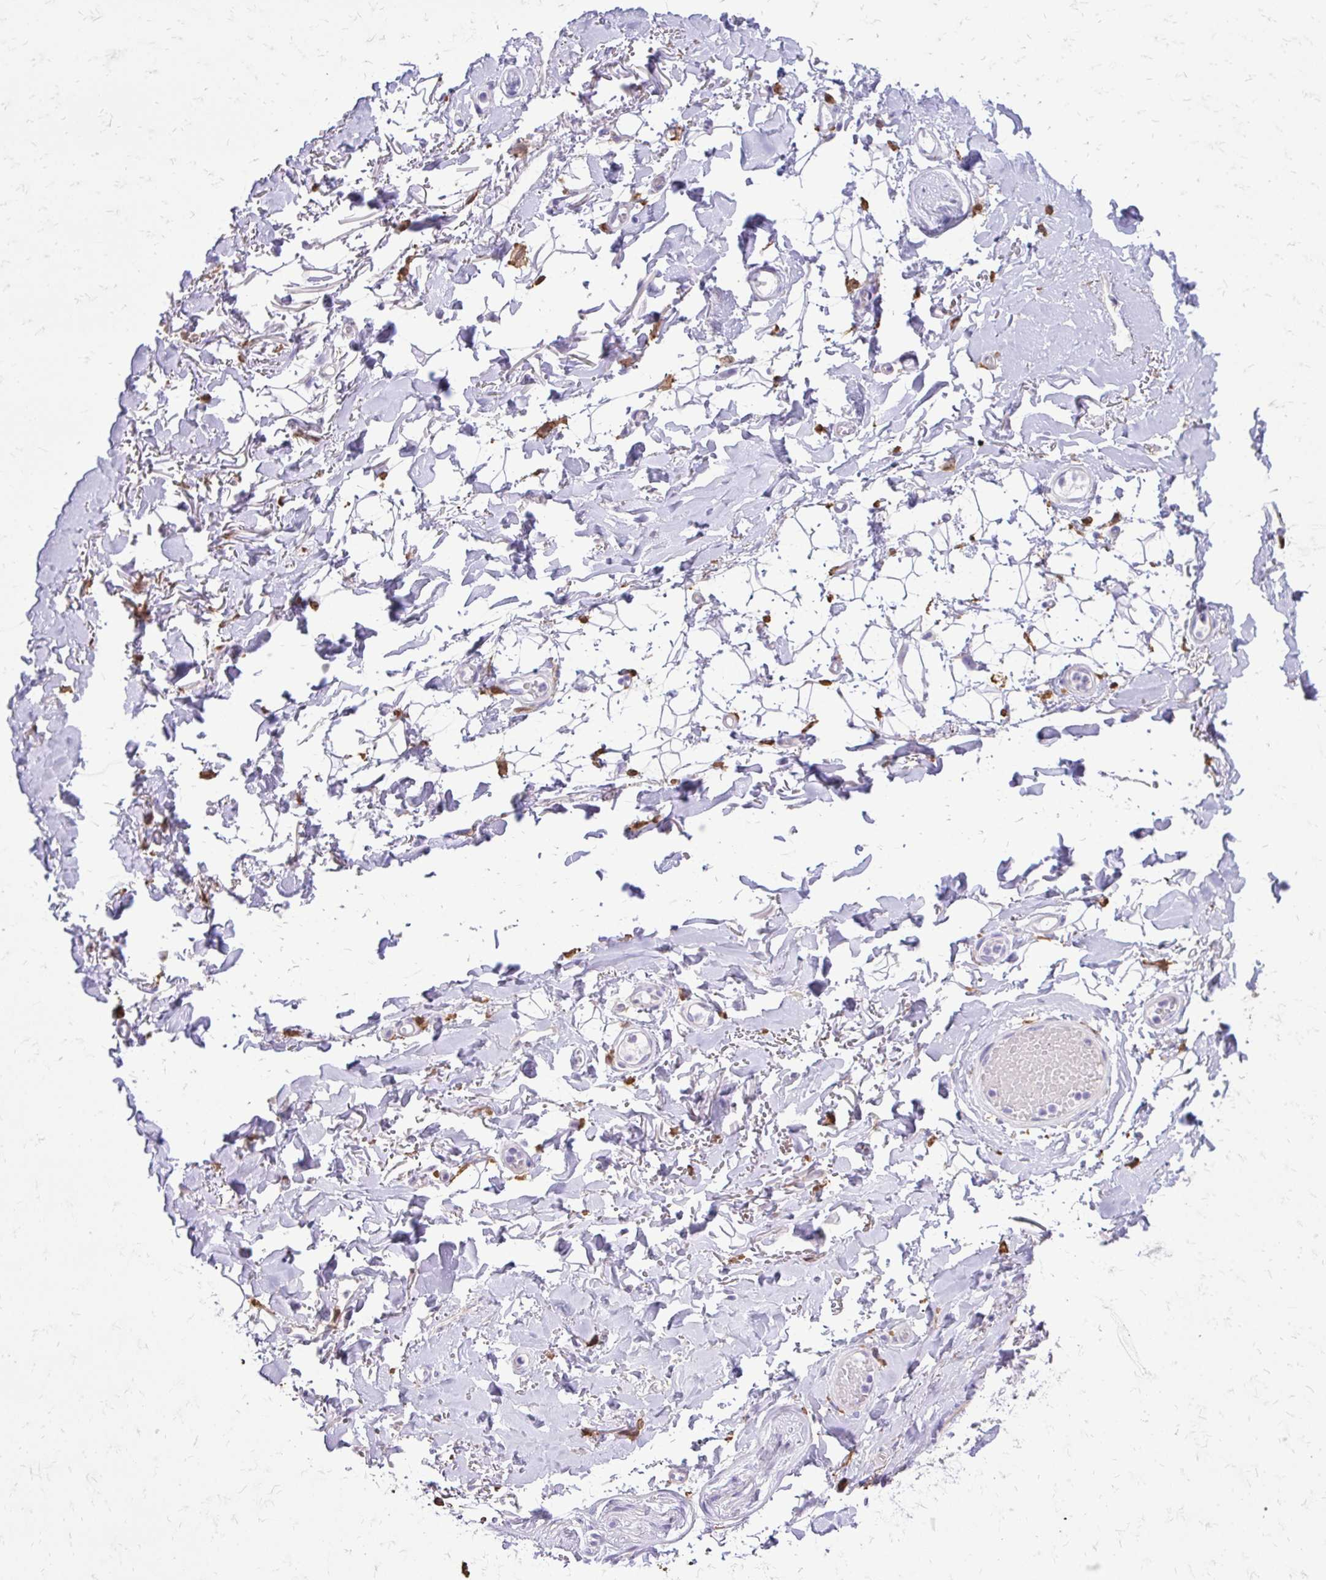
{"staining": {"intensity": "negative", "quantity": "none", "location": "none"}, "tissue": "adipose tissue", "cell_type": "Adipocytes", "image_type": "normal", "snomed": [{"axis": "morphology", "description": "Normal tissue, NOS"}, {"axis": "topography", "description": "Anal"}, {"axis": "topography", "description": "Peripheral nerve tissue"}], "caption": "Unremarkable adipose tissue was stained to show a protein in brown. There is no significant positivity in adipocytes. The staining is performed using DAB brown chromogen with nuclei counter-stained in using hematoxylin.", "gene": "SIGLEC11", "patient": {"sex": "male", "age": 78}}